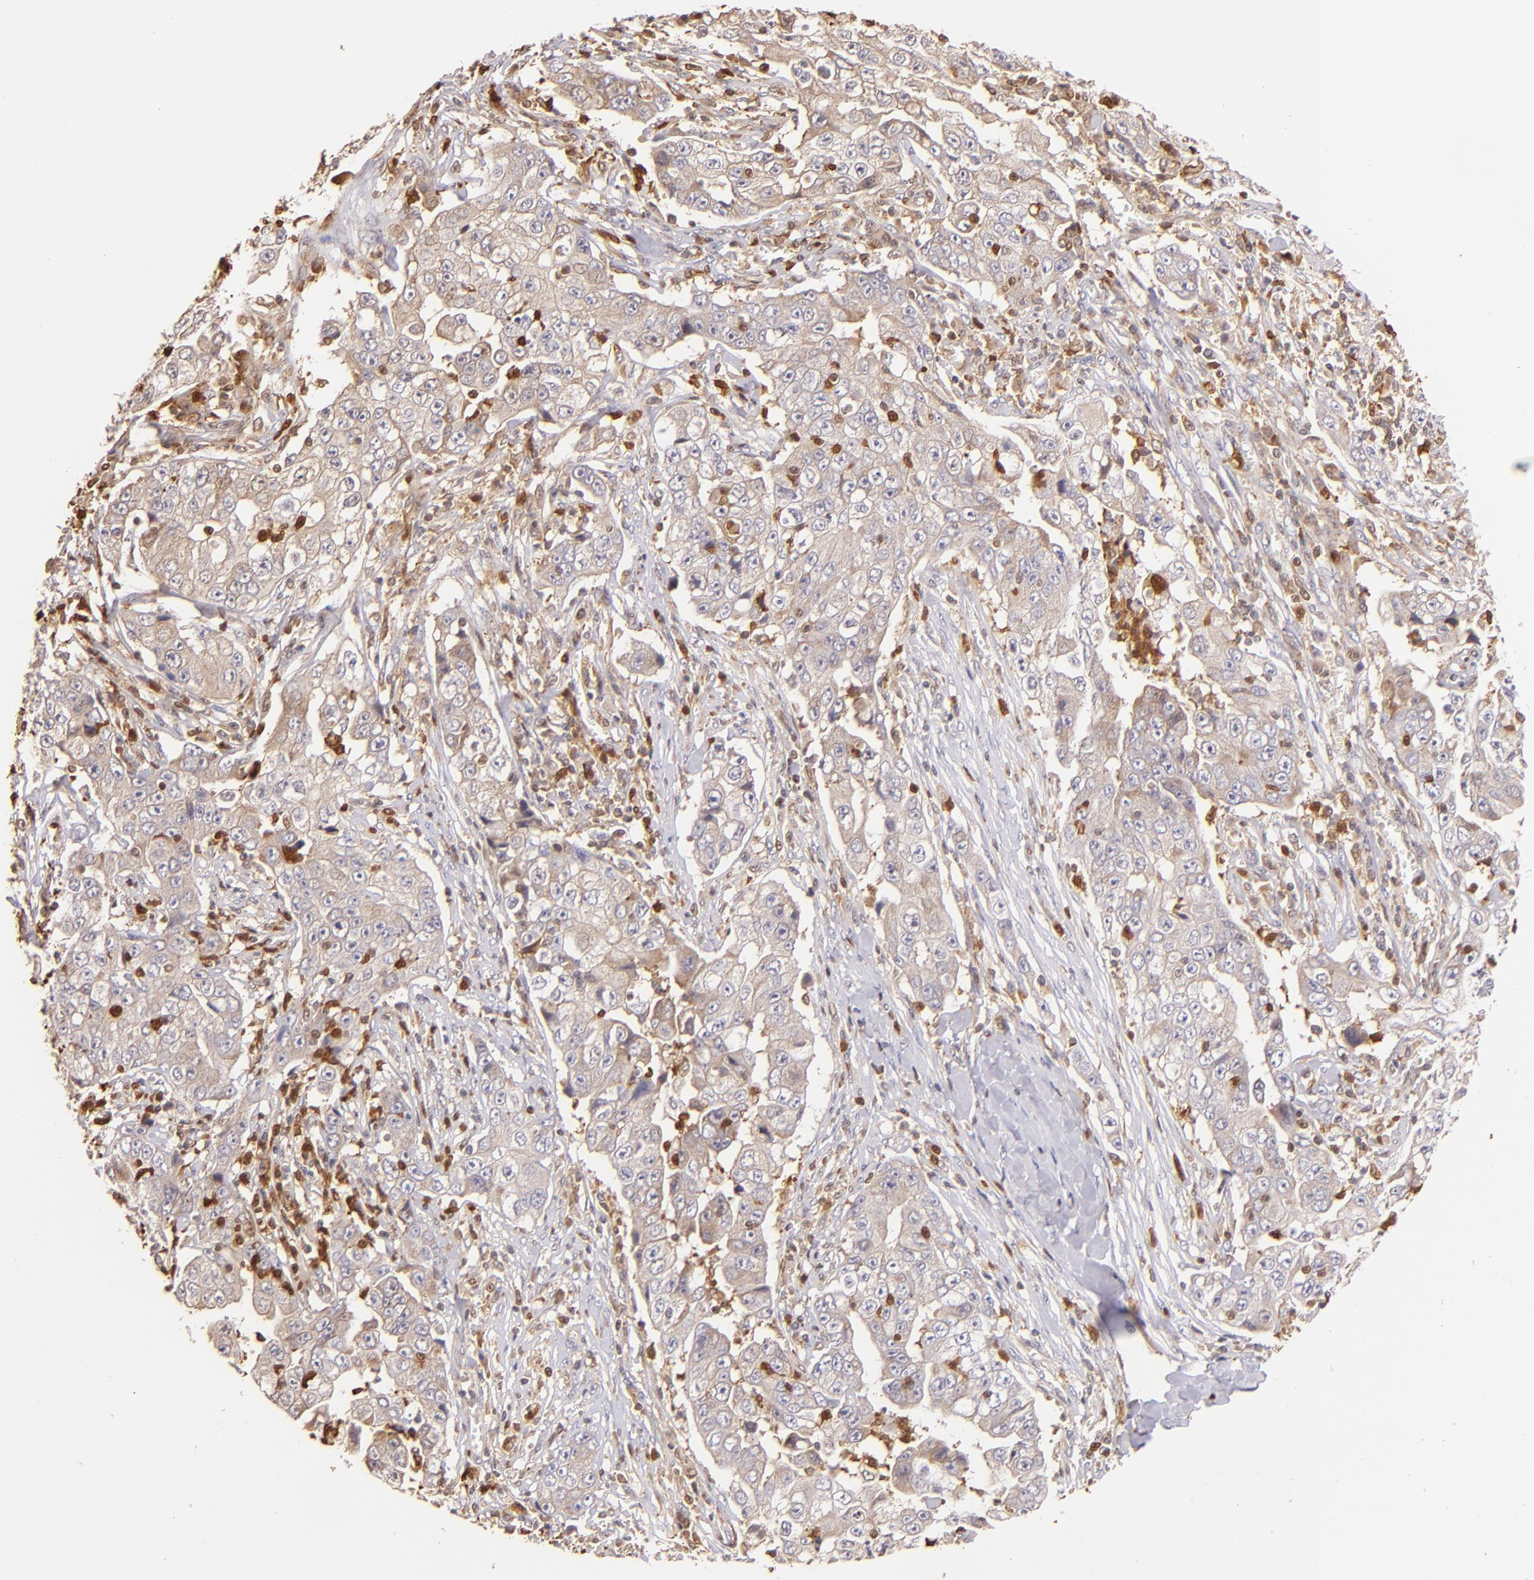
{"staining": {"intensity": "weak", "quantity": "25%-75%", "location": "cytoplasmic/membranous"}, "tissue": "lung cancer", "cell_type": "Tumor cells", "image_type": "cancer", "snomed": [{"axis": "morphology", "description": "Squamous cell carcinoma, NOS"}, {"axis": "topography", "description": "Lung"}], "caption": "Lung cancer was stained to show a protein in brown. There is low levels of weak cytoplasmic/membranous expression in about 25%-75% of tumor cells.", "gene": "BTK", "patient": {"sex": "male", "age": 64}}